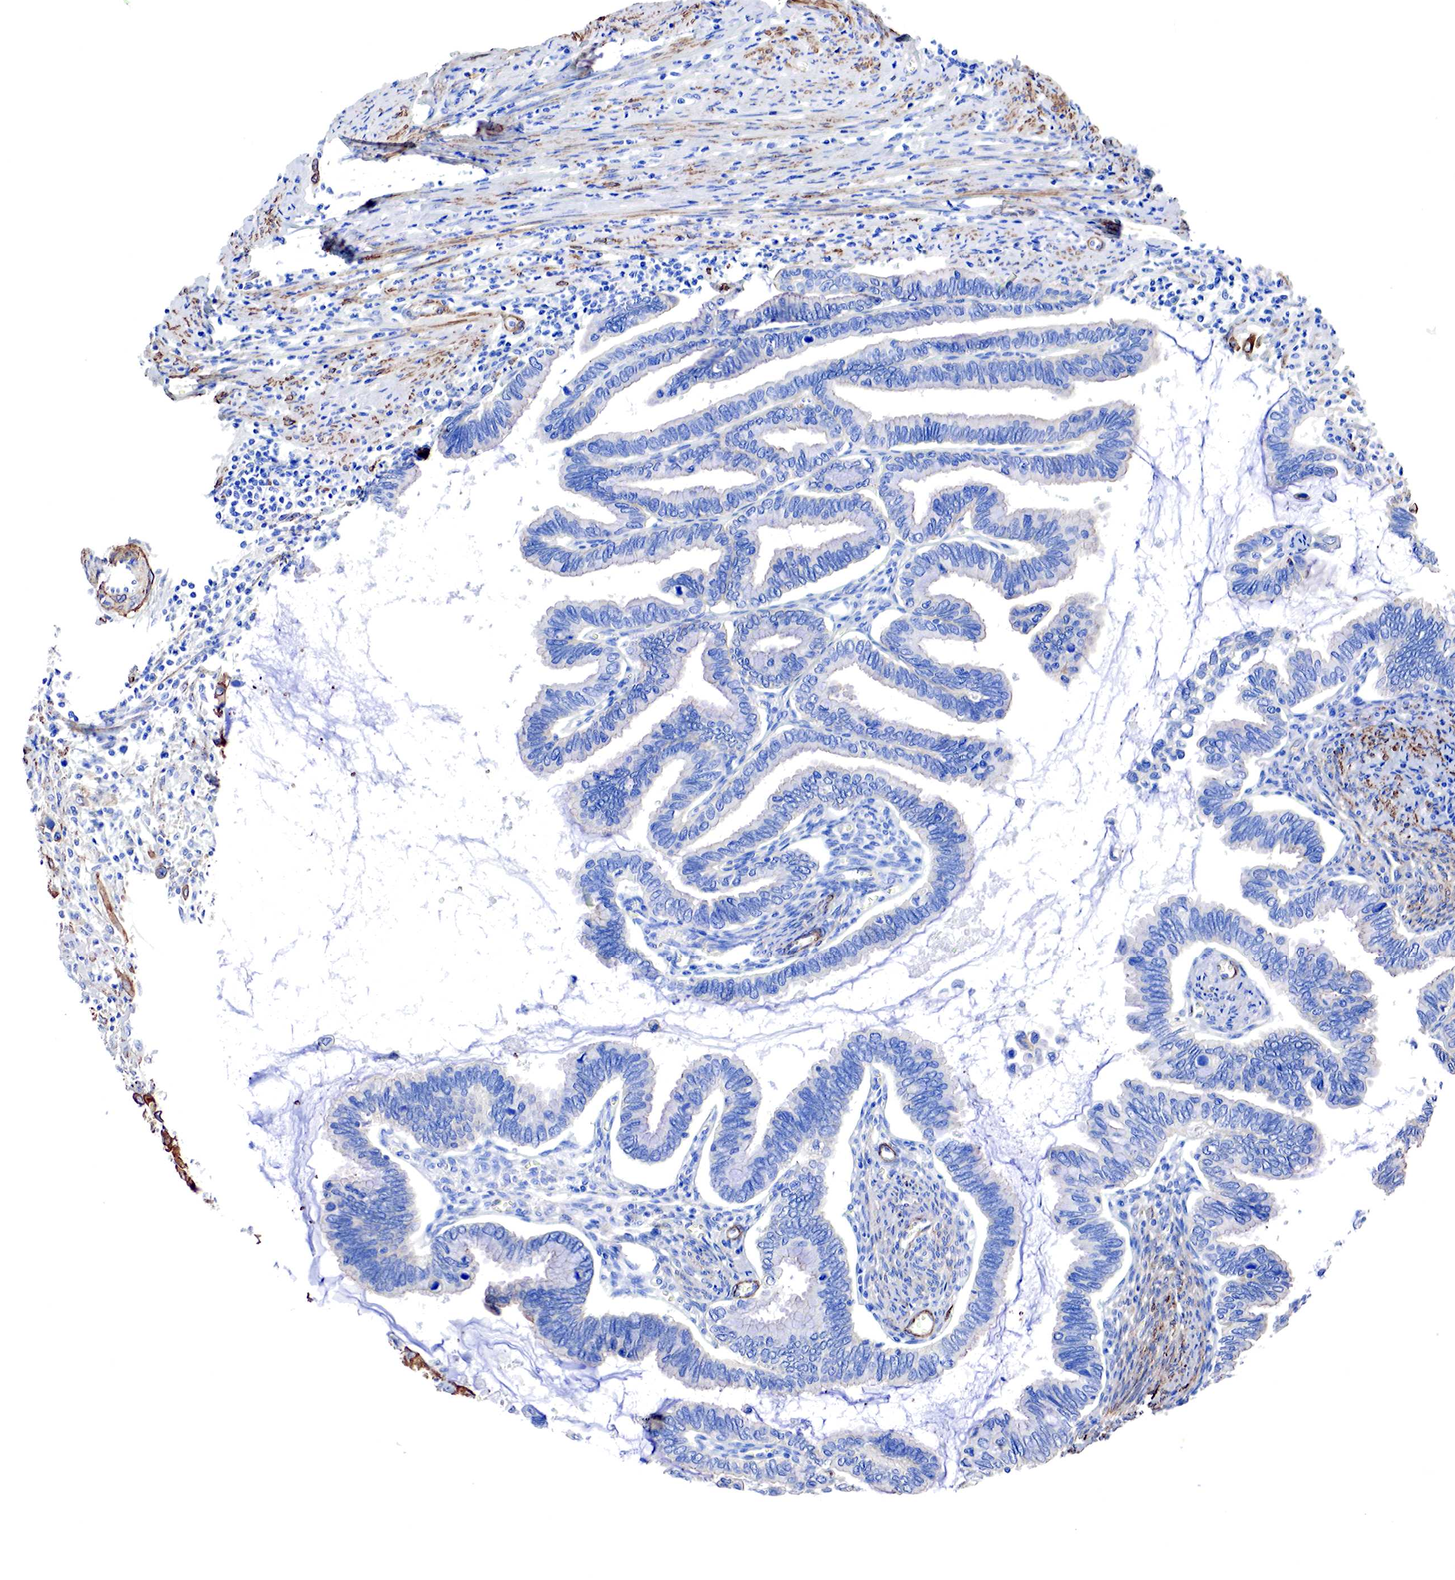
{"staining": {"intensity": "negative", "quantity": "none", "location": "none"}, "tissue": "cervical cancer", "cell_type": "Tumor cells", "image_type": "cancer", "snomed": [{"axis": "morphology", "description": "Adenocarcinoma, NOS"}, {"axis": "topography", "description": "Cervix"}], "caption": "High power microscopy histopathology image of an immunohistochemistry image of adenocarcinoma (cervical), revealing no significant positivity in tumor cells.", "gene": "TPM1", "patient": {"sex": "female", "age": 49}}